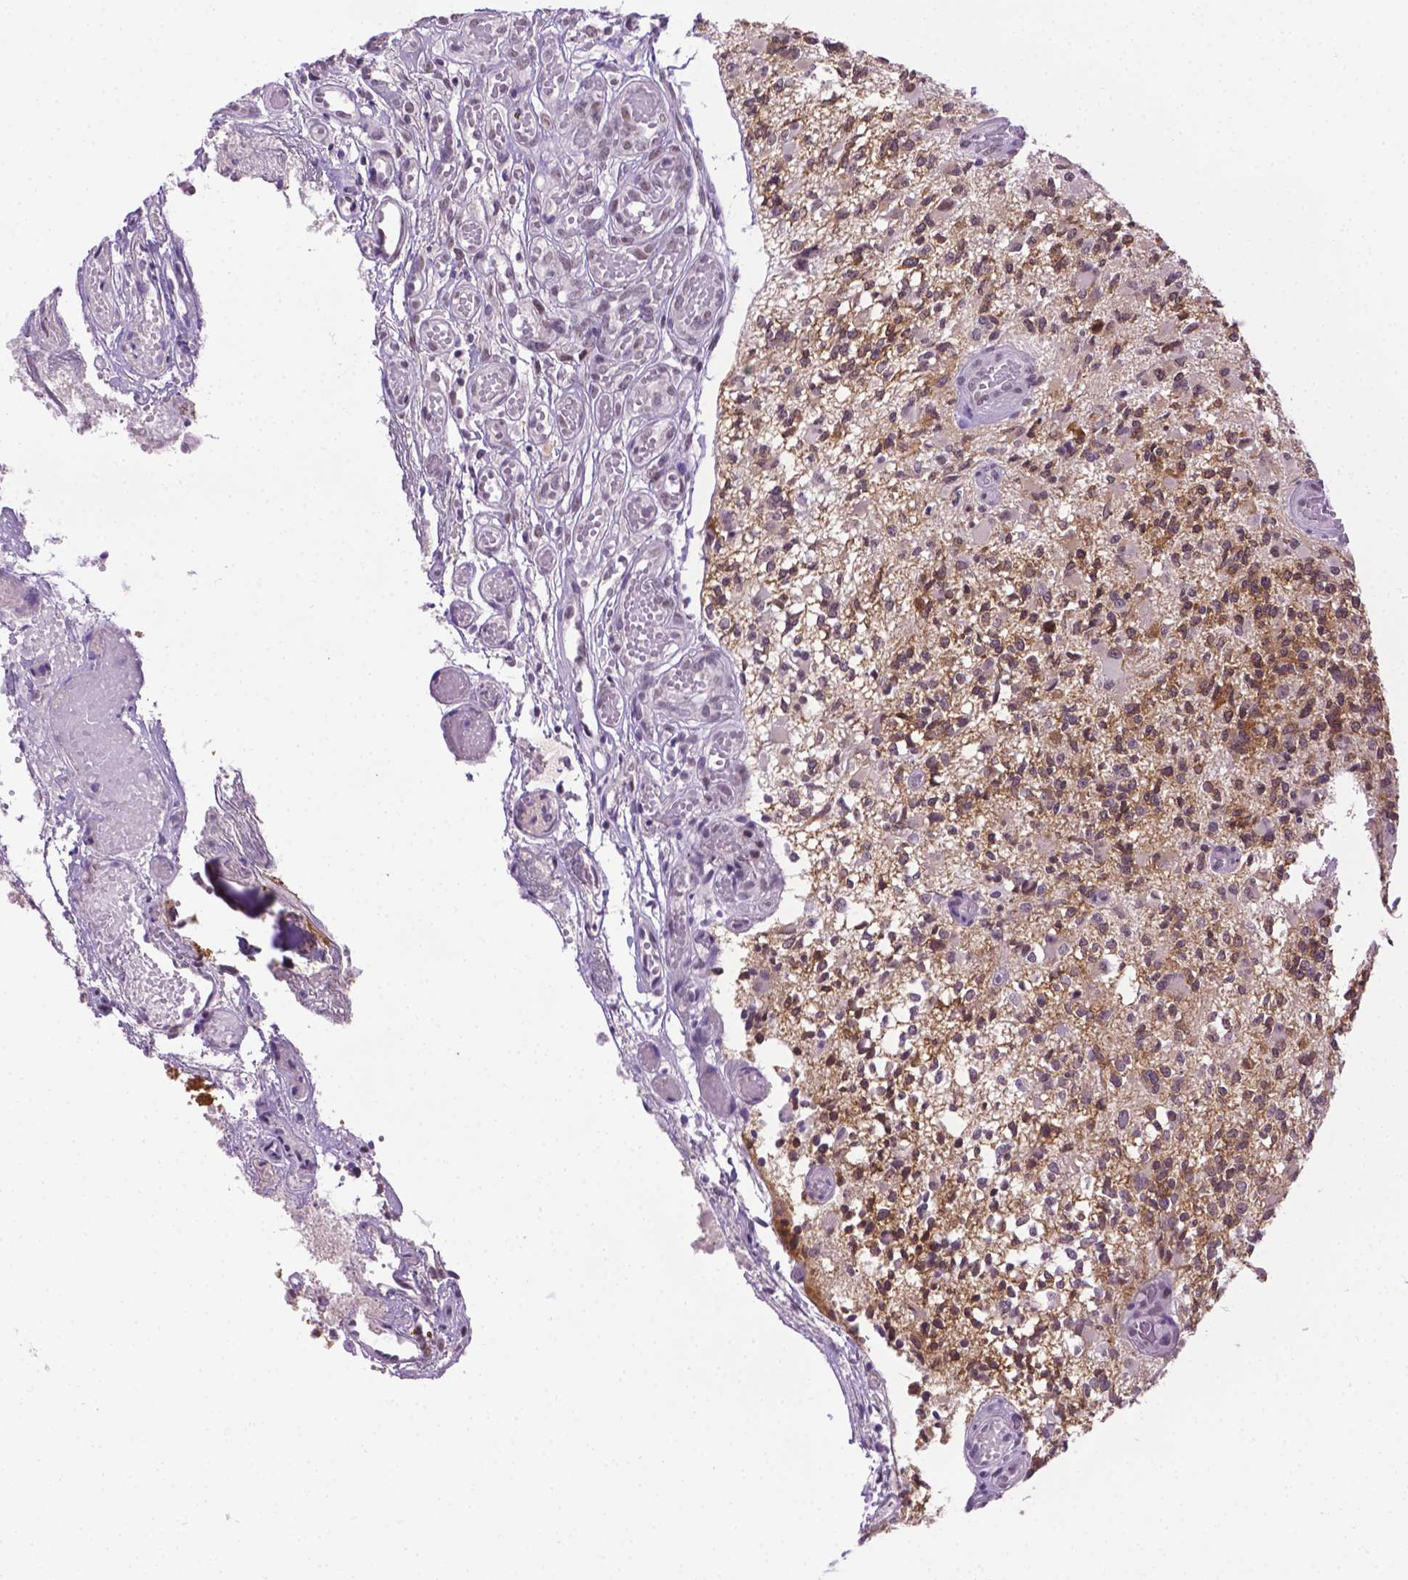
{"staining": {"intensity": "moderate", "quantity": "<25%", "location": "cytoplasmic/membranous,nuclear"}, "tissue": "glioma", "cell_type": "Tumor cells", "image_type": "cancer", "snomed": [{"axis": "morphology", "description": "Glioma, malignant, High grade"}, {"axis": "topography", "description": "Brain"}], "caption": "The image exhibits immunohistochemical staining of glioma. There is moderate cytoplasmic/membranous and nuclear positivity is seen in about <25% of tumor cells.", "gene": "ABI2", "patient": {"sex": "female", "age": 63}}